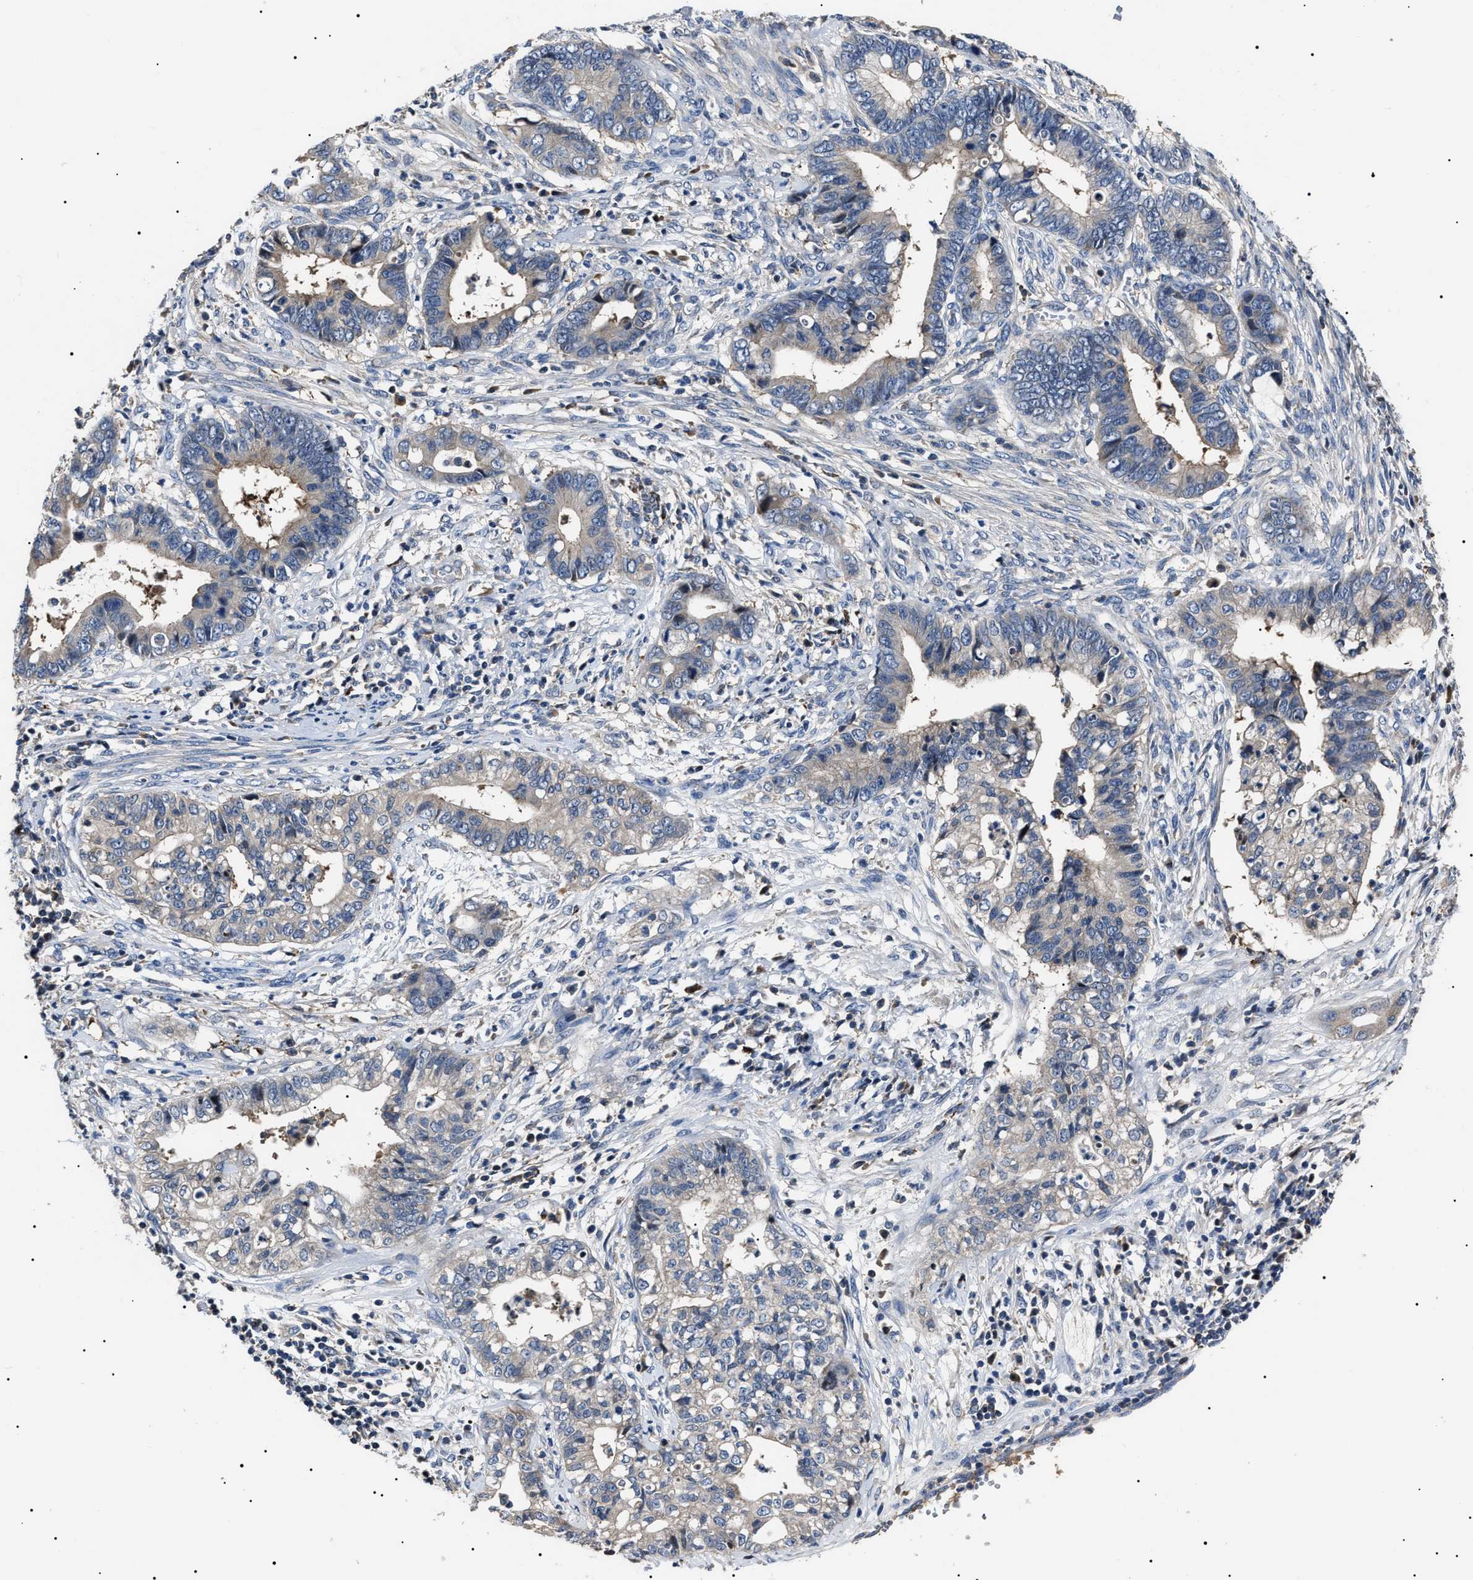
{"staining": {"intensity": "negative", "quantity": "none", "location": "none"}, "tissue": "cervical cancer", "cell_type": "Tumor cells", "image_type": "cancer", "snomed": [{"axis": "morphology", "description": "Adenocarcinoma, NOS"}, {"axis": "topography", "description": "Cervix"}], "caption": "Immunohistochemistry of adenocarcinoma (cervical) demonstrates no expression in tumor cells. (DAB (3,3'-diaminobenzidine) immunohistochemistry (IHC) visualized using brightfield microscopy, high magnification).", "gene": "IFT81", "patient": {"sex": "female", "age": 44}}